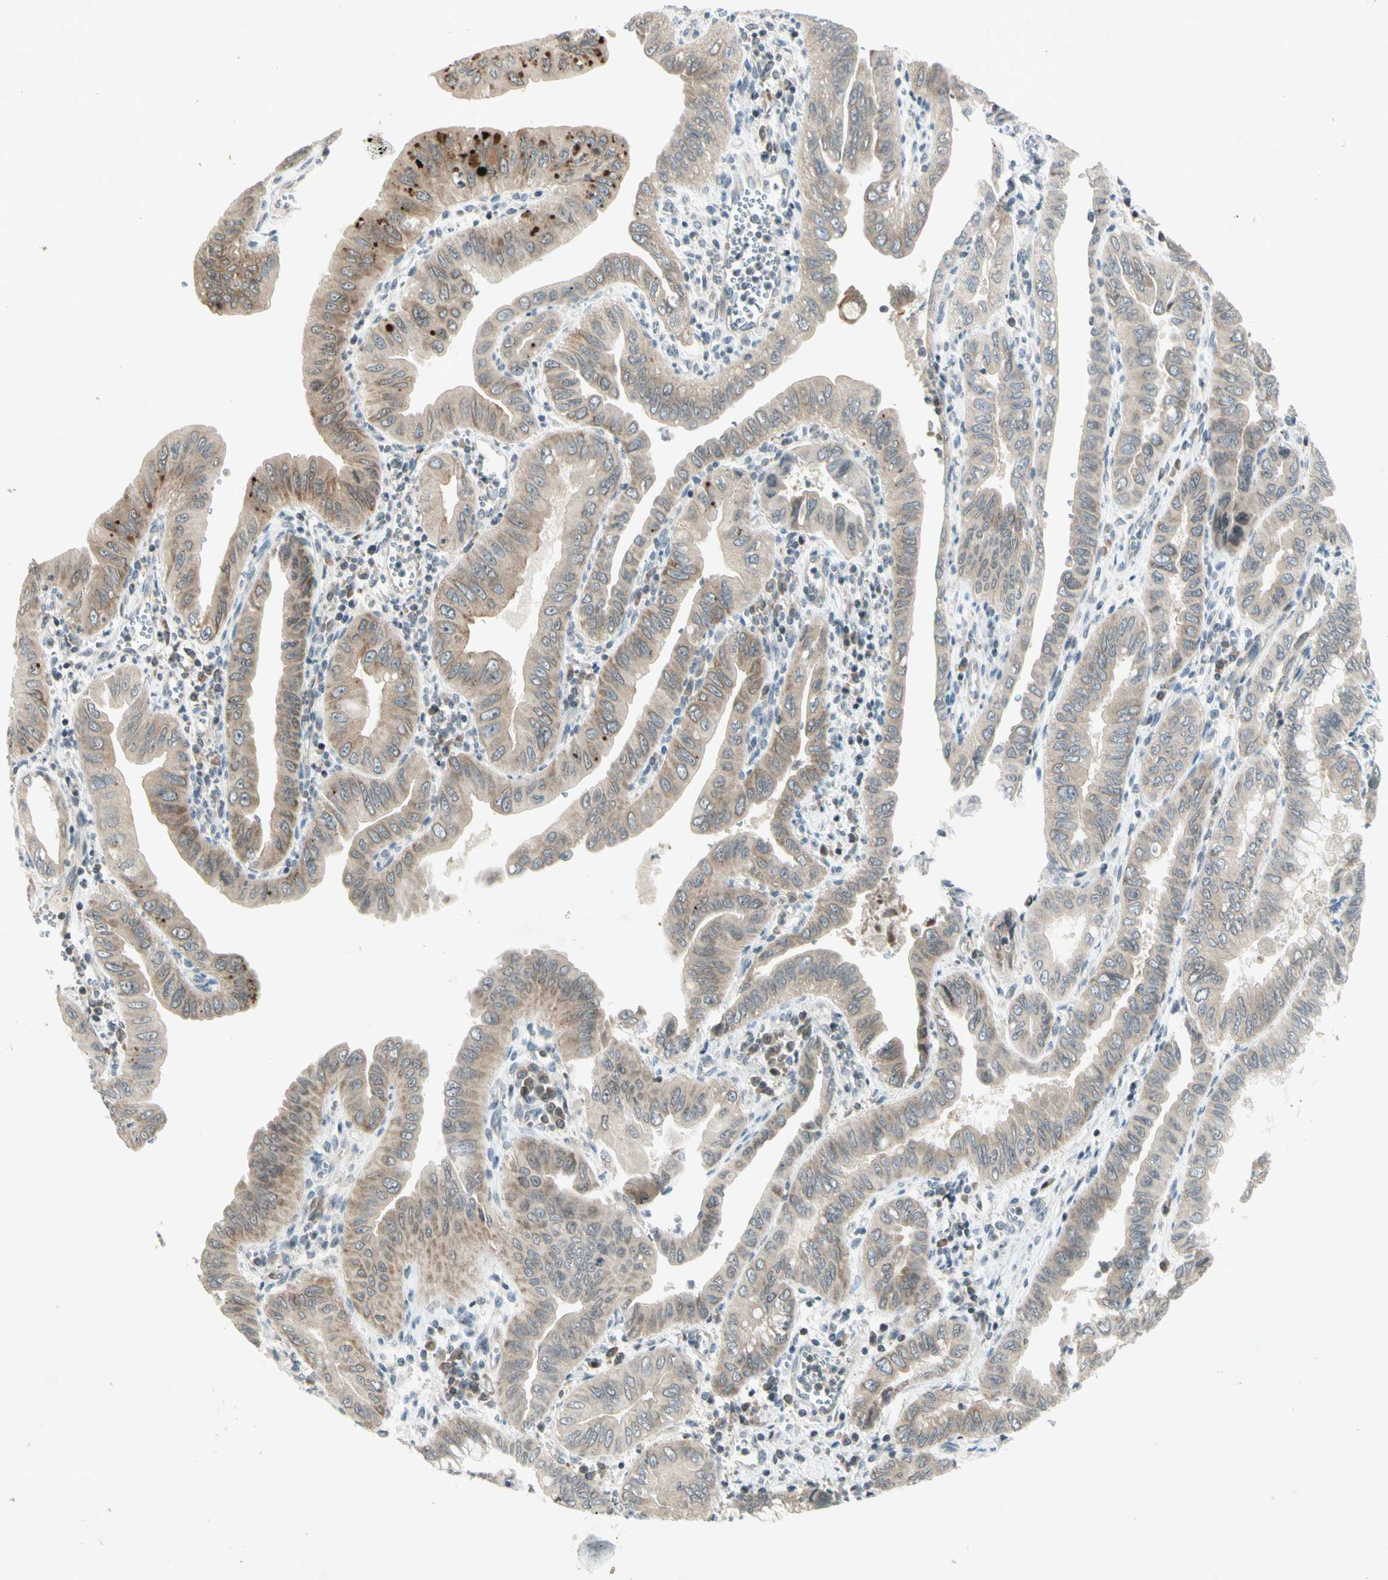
{"staining": {"intensity": "weak", "quantity": ">75%", "location": "cytoplasmic/membranous"}, "tissue": "pancreatic cancer", "cell_type": "Tumor cells", "image_type": "cancer", "snomed": [{"axis": "morphology", "description": "Normal tissue, NOS"}, {"axis": "topography", "description": "Lymph node"}], "caption": "Pancreatic cancer was stained to show a protein in brown. There is low levels of weak cytoplasmic/membranous expression in approximately >75% of tumor cells. (DAB IHC, brown staining for protein, blue staining for nuclei).", "gene": "ETF1", "patient": {"sex": "male", "age": 50}}